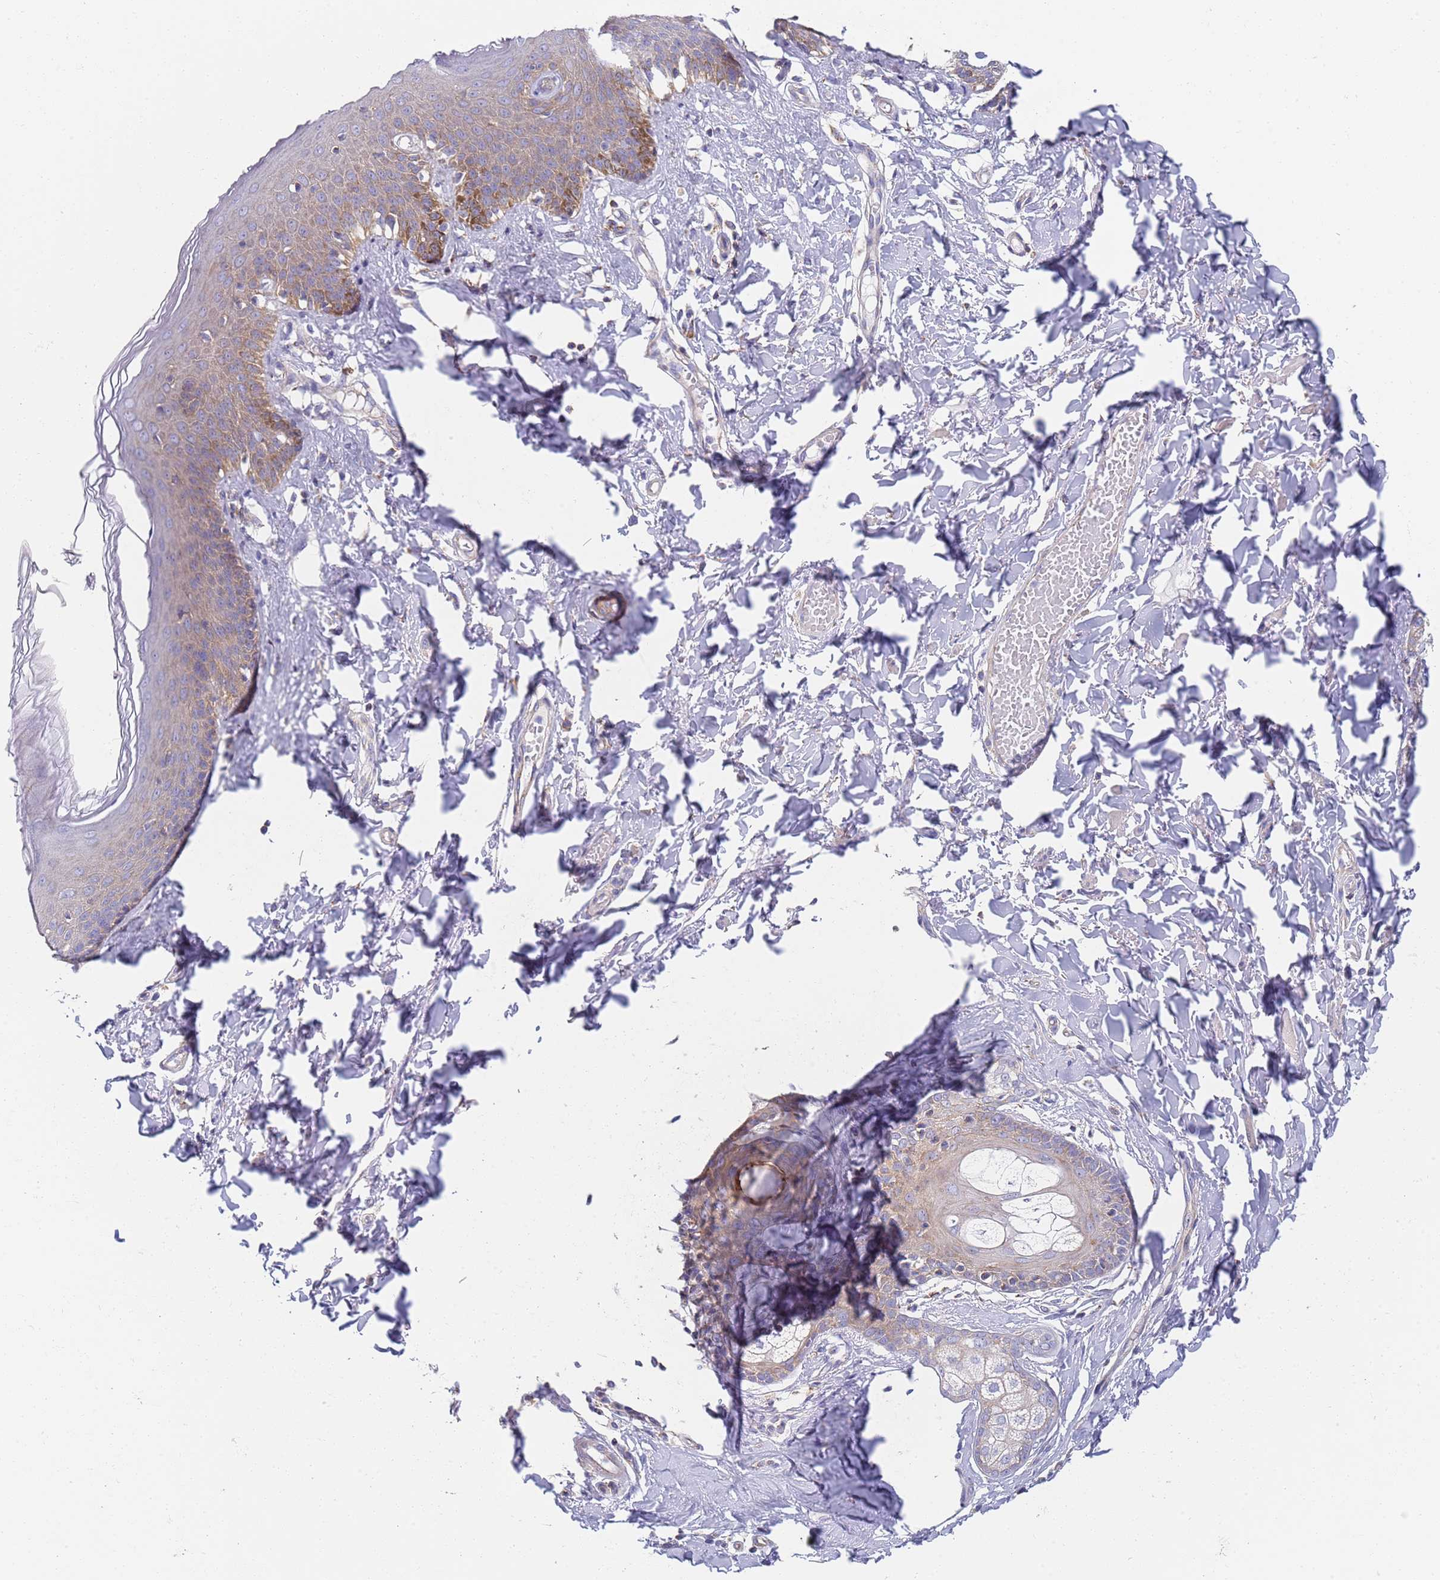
{"staining": {"intensity": "moderate", "quantity": "25%-75%", "location": "cytoplasmic/membranous"}, "tissue": "skin", "cell_type": "Epidermal cells", "image_type": "normal", "snomed": [{"axis": "morphology", "description": "Normal tissue, NOS"}, {"axis": "topography", "description": "Vulva"}], "caption": "Moderate cytoplasmic/membranous expression for a protein is identified in approximately 25%-75% of epidermal cells of normal skin using IHC.", "gene": "PWWP3A", "patient": {"sex": "female", "age": 66}}